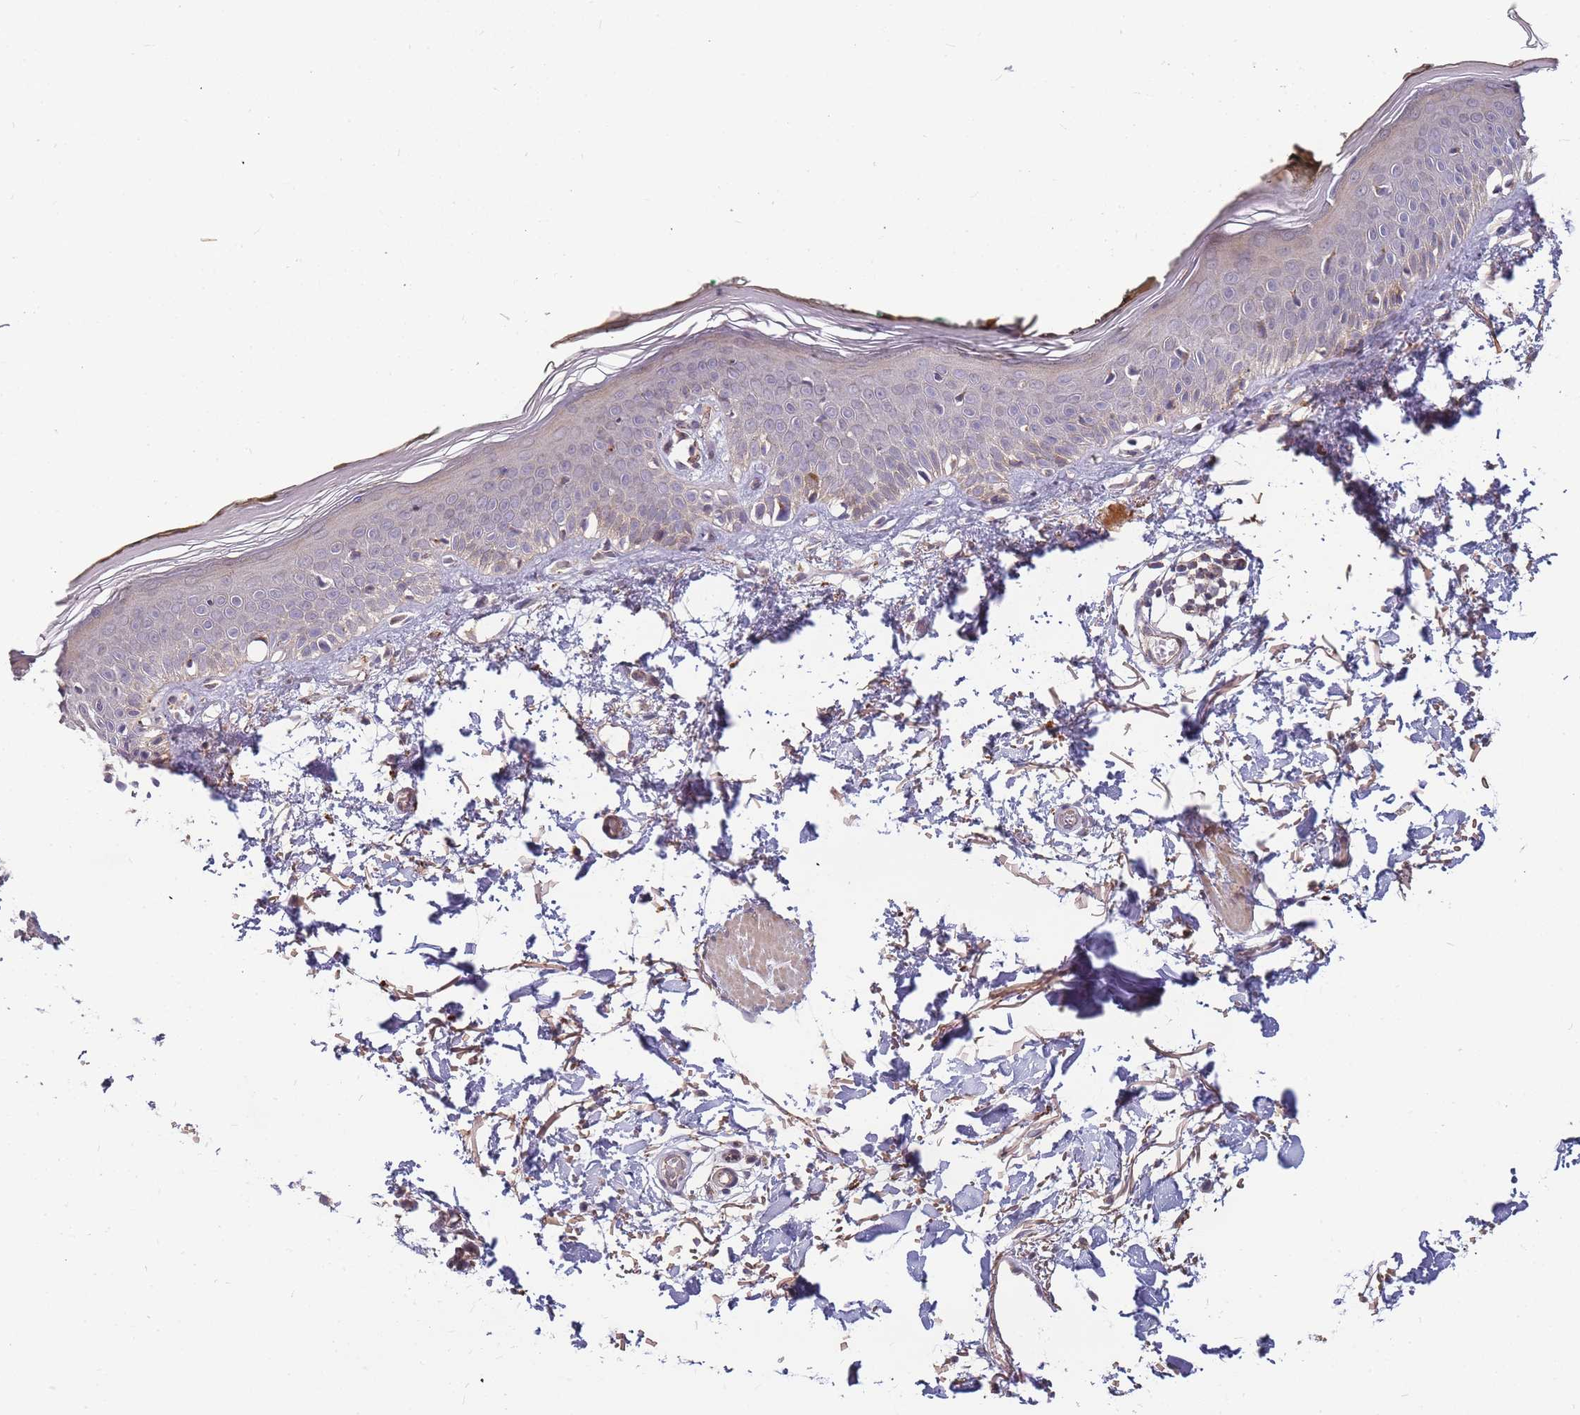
{"staining": {"intensity": "weak", "quantity": "25%-75%", "location": "cytoplasmic/membranous"}, "tissue": "skin", "cell_type": "Fibroblasts", "image_type": "normal", "snomed": [{"axis": "morphology", "description": "Normal tissue, NOS"}, {"axis": "topography", "description": "Skin"}], "caption": "Protein staining exhibits weak cytoplasmic/membranous positivity in about 25%-75% of fibroblasts in unremarkable skin.", "gene": "ATG5", "patient": {"sex": "male", "age": 62}}